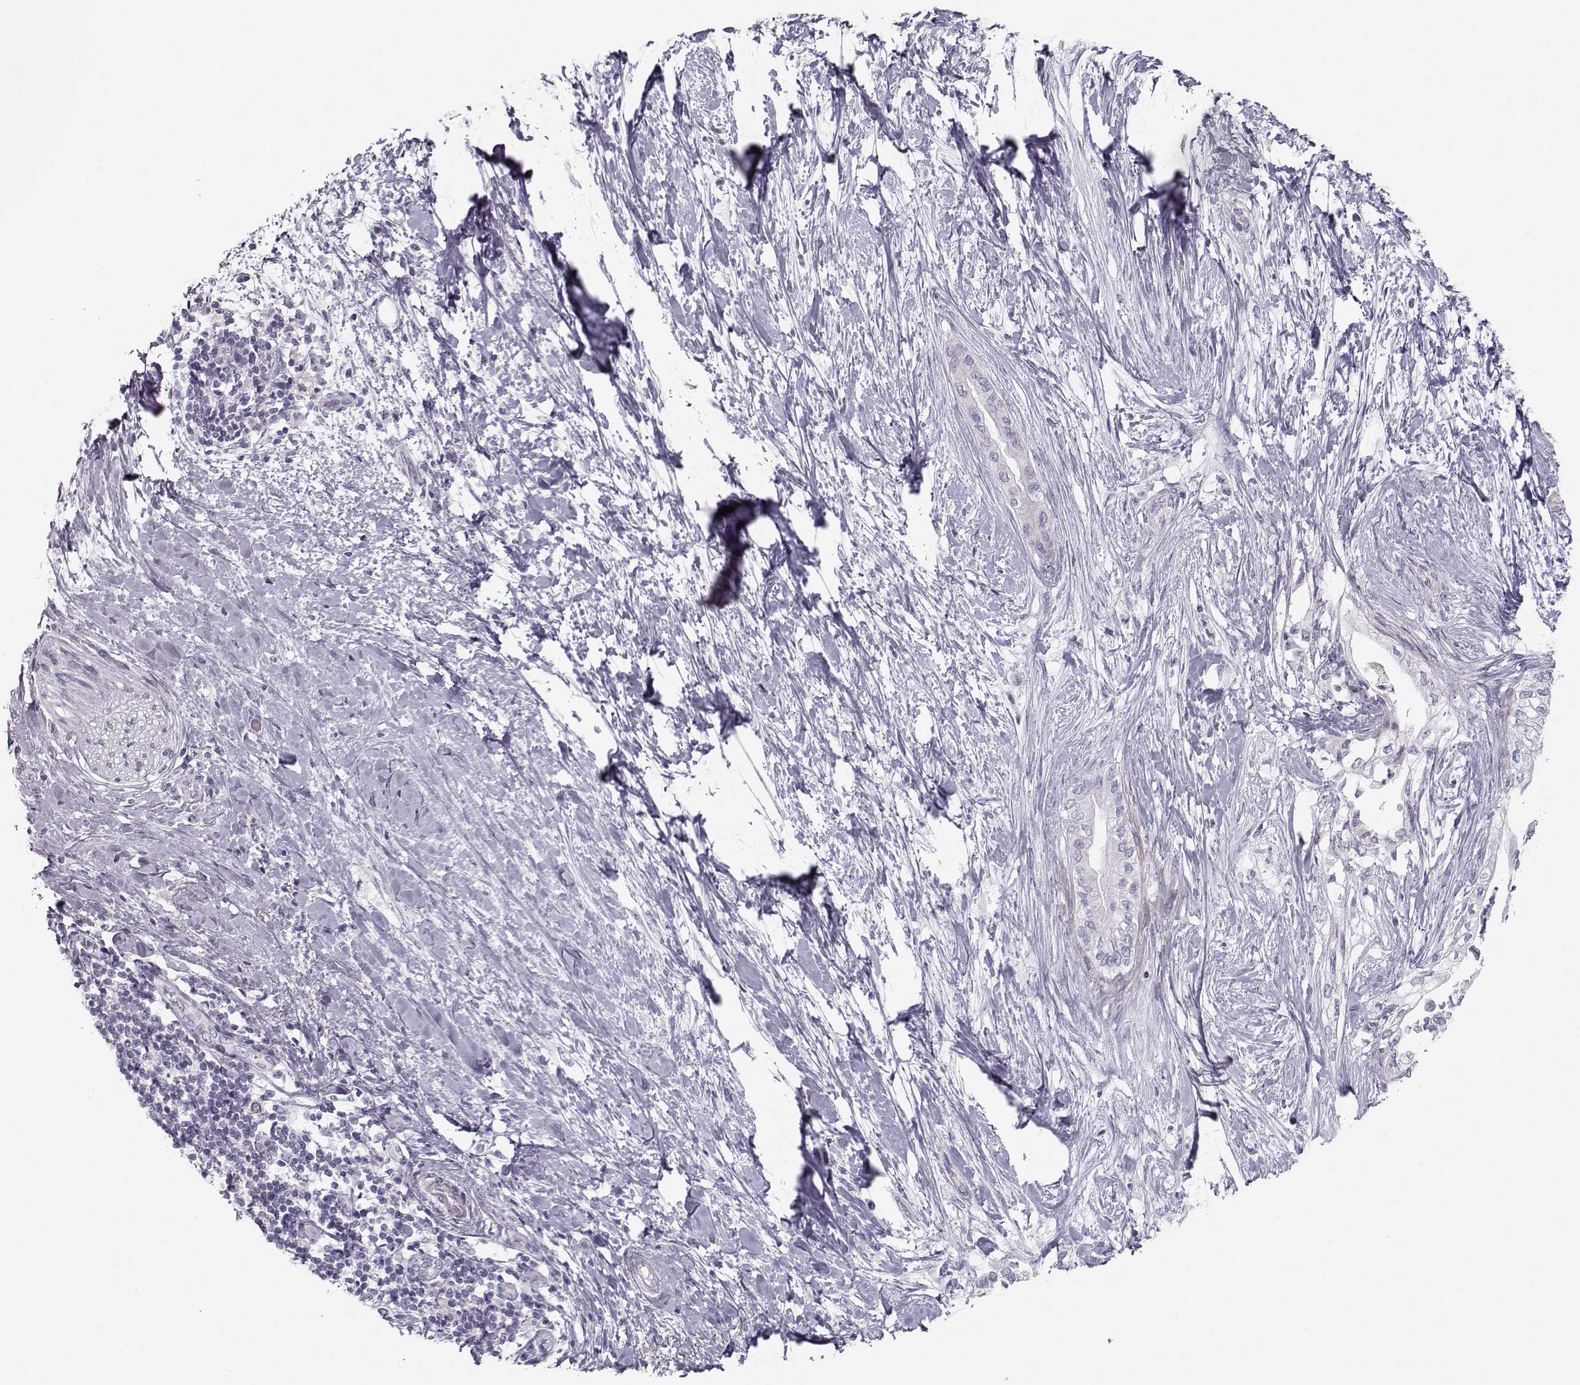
{"staining": {"intensity": "negative", "quantity": "none", "location": "none"}, "tissue": "pancreatic cancer", "cell_type": "Tumor cells", "image_type": "cancer", "snomed": [{"axis": "morphology", "description": "Normal tissue, NOS"}, {"axis": "morphology", "description": "Adenocarcinoma, NOS"}, {"axis": "topography", "description": "Pancreas"}, {"axis": "topography", "description": "Duodenum"}], "caption": "An immunohistochemistry (IHC) histopathology image of pancreatic cancer is shown. There is no staining in tumor cells of pancreatic cancer. The staining is performed using DAB brown chromogen with nuclei counter-stained in using hematoxylin.", "gene": "CASR", "patient": {"sex": "female", "age": 60}}